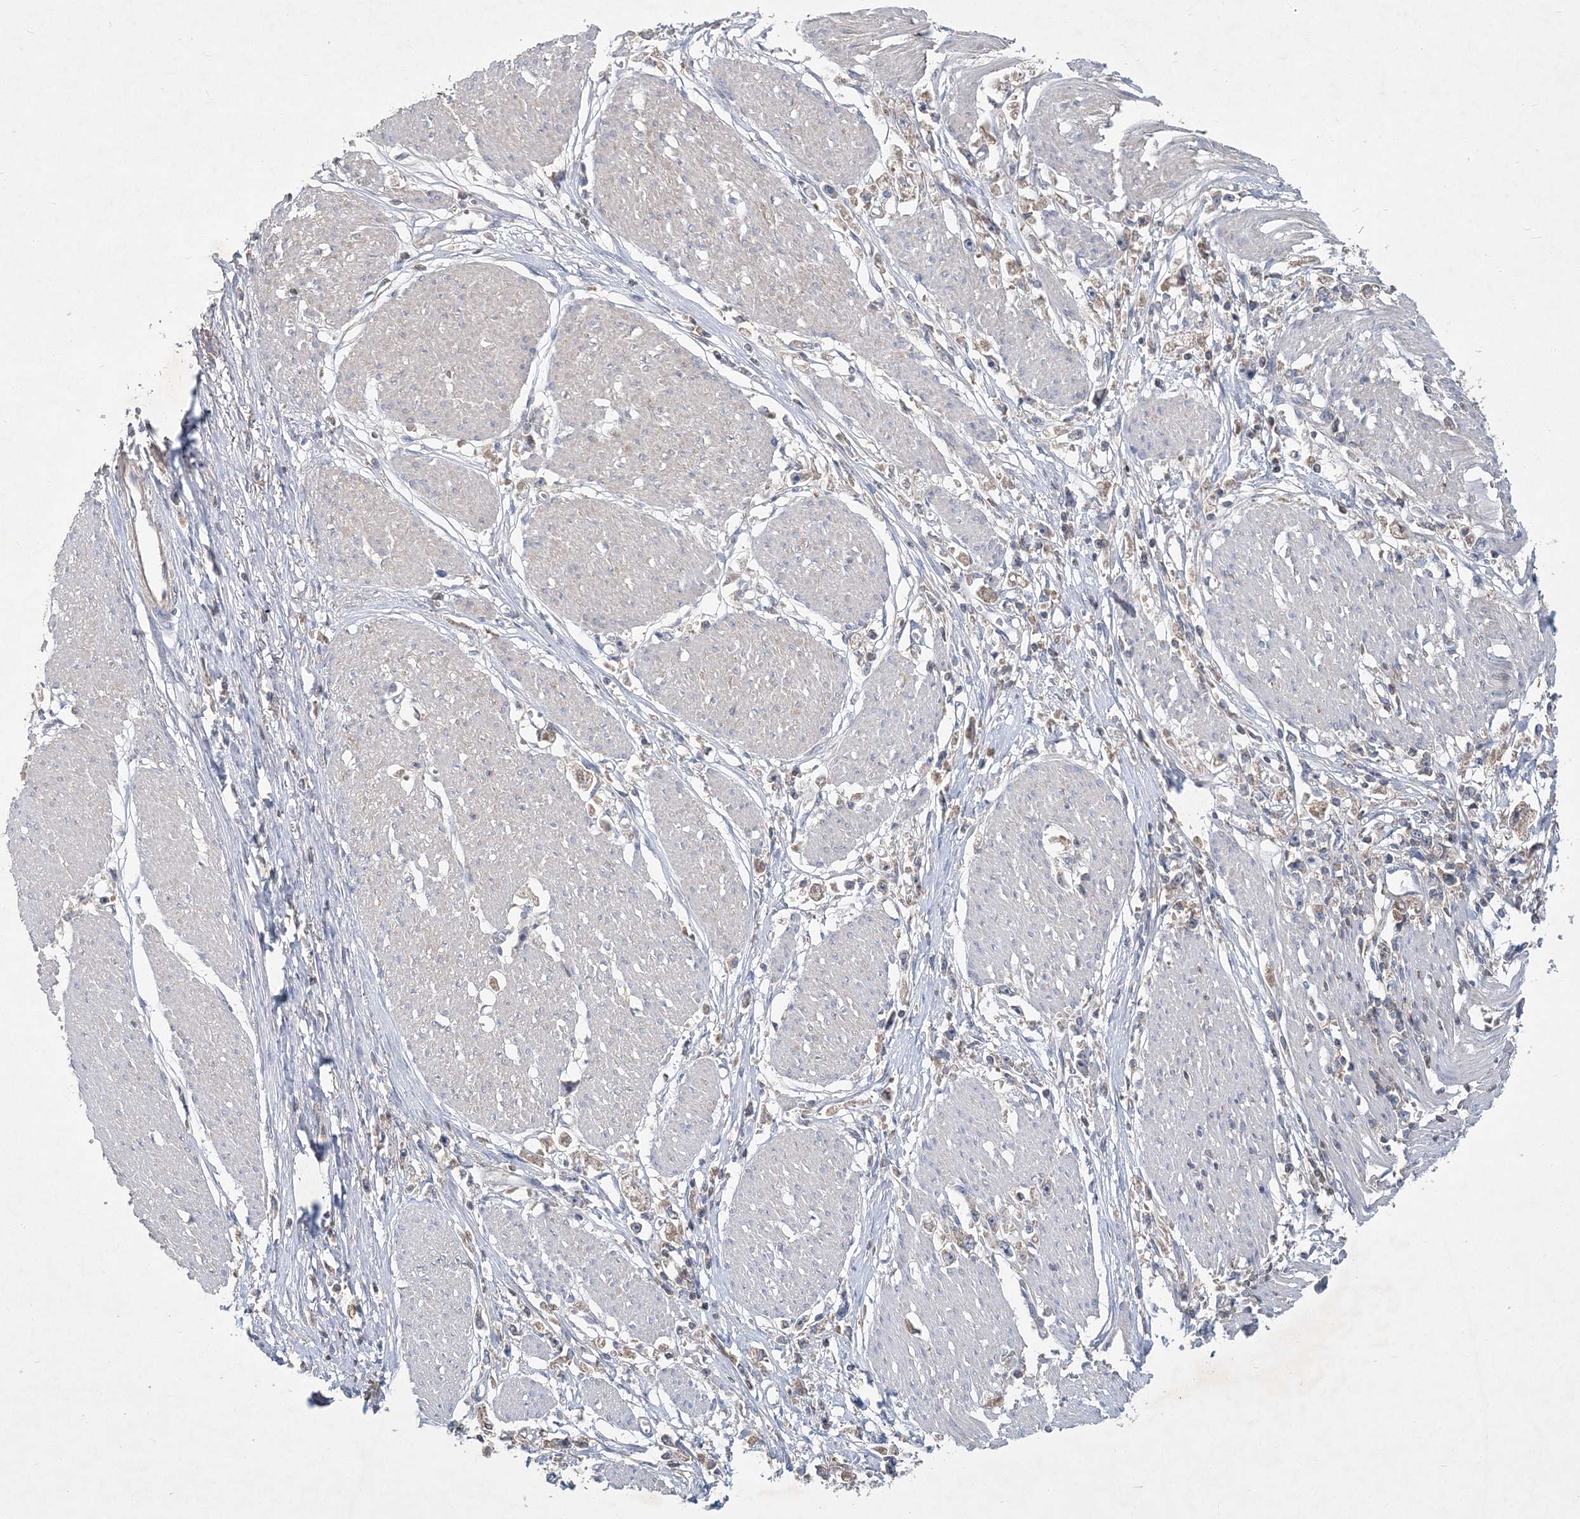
{"staining": {"intensity": "negative", "quantity": "none", "location": "none"}, "tissue": "stomach cancer", "cell_type": "Tumor cells", "image_type": "cancer", "snomed": [{"axis": "morphology", "description": "Adenocarcinoma, NOS"}, {"axis": "topography", "description": "Stomach"}], "caption": "Immunohistochemical staining of stomach adenocarcinoma demonstrates no significant expression in tumor cells.", "gene": "RNF25", "patient": {"sex": "female", "age": 59}}